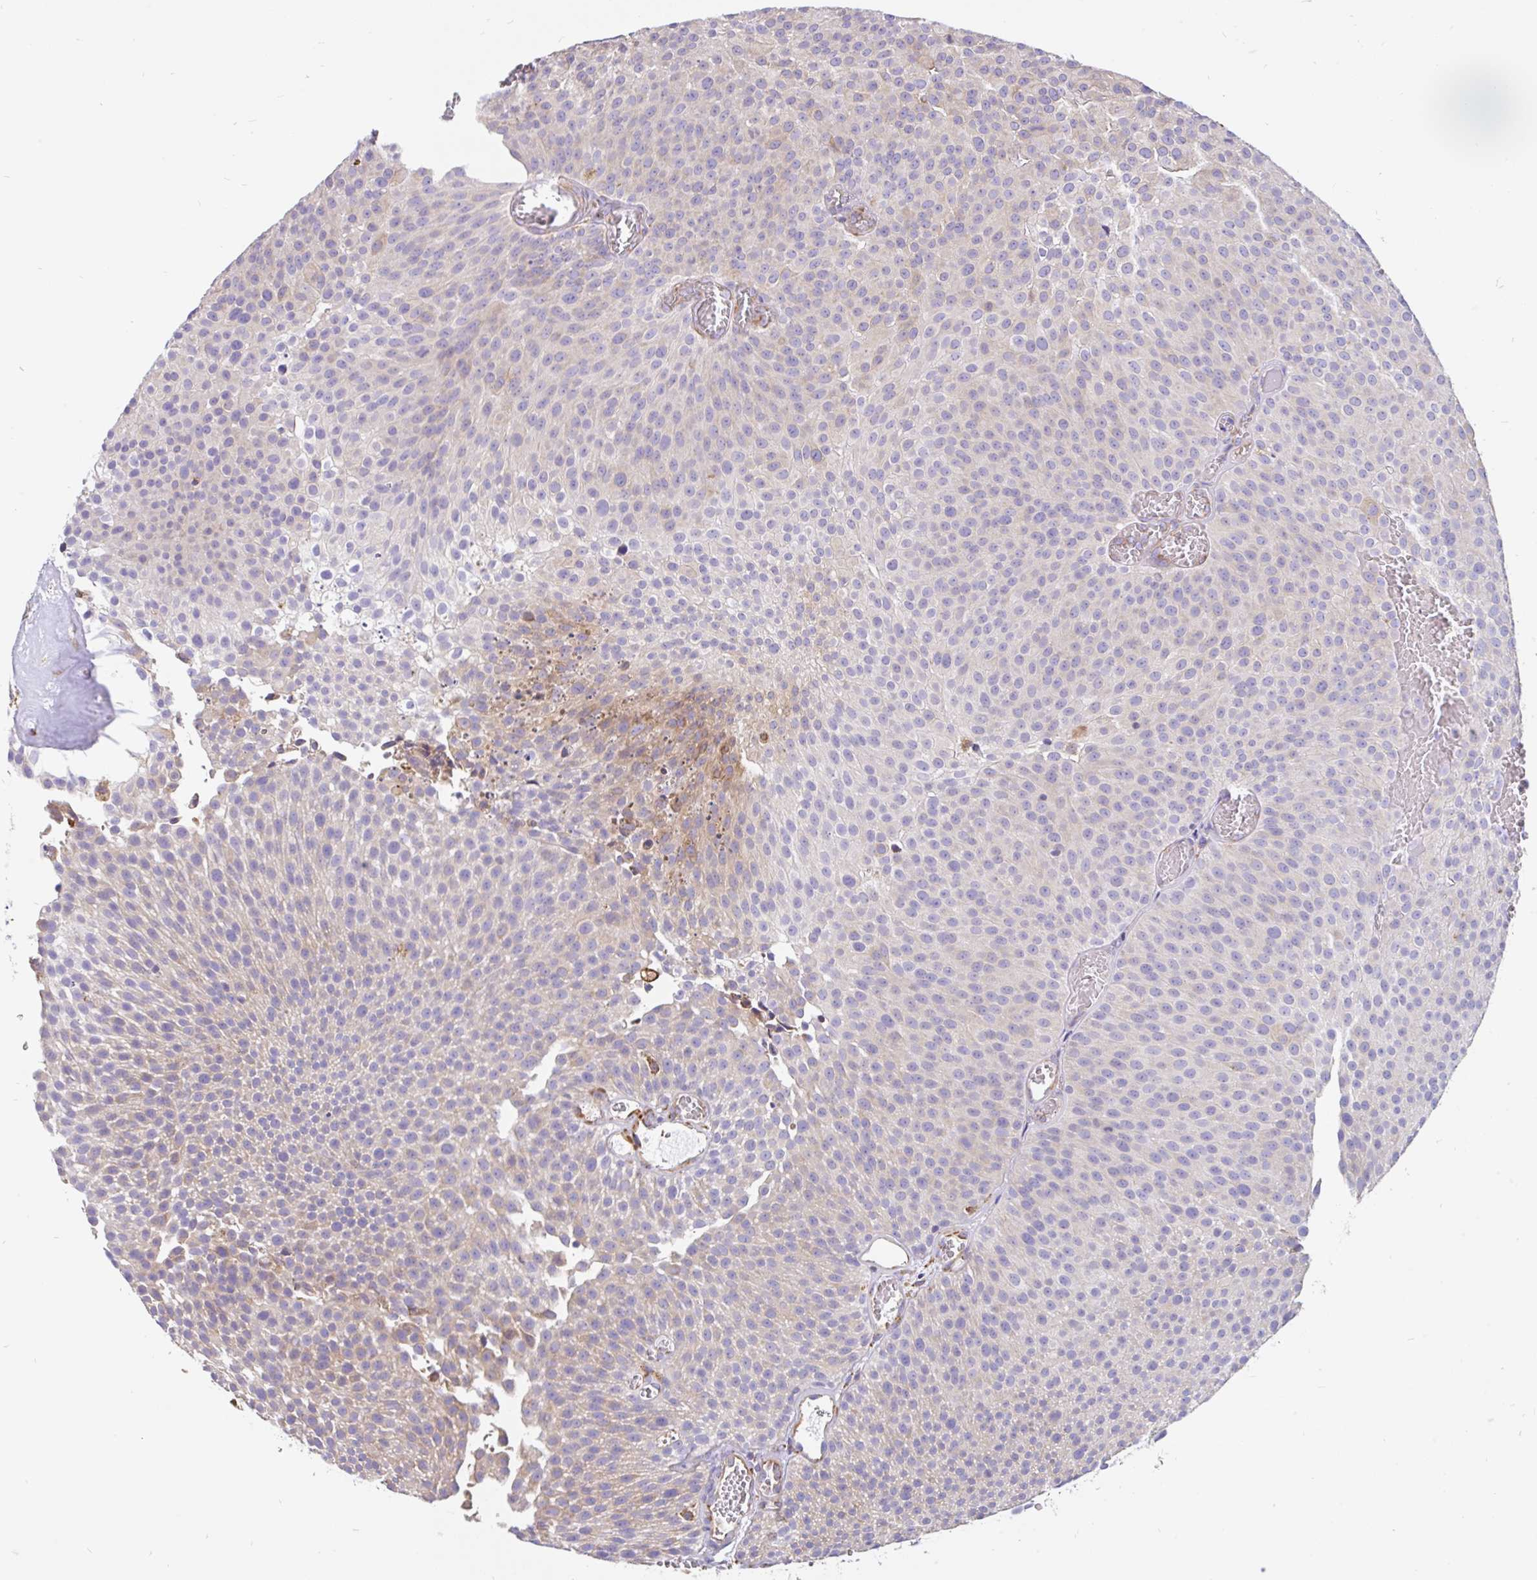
{"staining": {"intensity": "moderate", "quantity": "25%-75%", "location": "cytoplasmic/membranous"}, "tissue": "urothelial cancer", "cell_type": "Tumor cells", "image_type": "cancer", "snomed": [{"axis": "morphology", "description": "Urothelial carcinoma, Low grade"}, {"axis": "topography", "description": "Urinary bladder"}], "caption": "The image displays a brown stain indicating the presence of a protein in the cytoplasmic/membranous of tumor cells in urothelial cancer.", "gene": "EML5", "patient": {"sex": "female", "age": 79}}